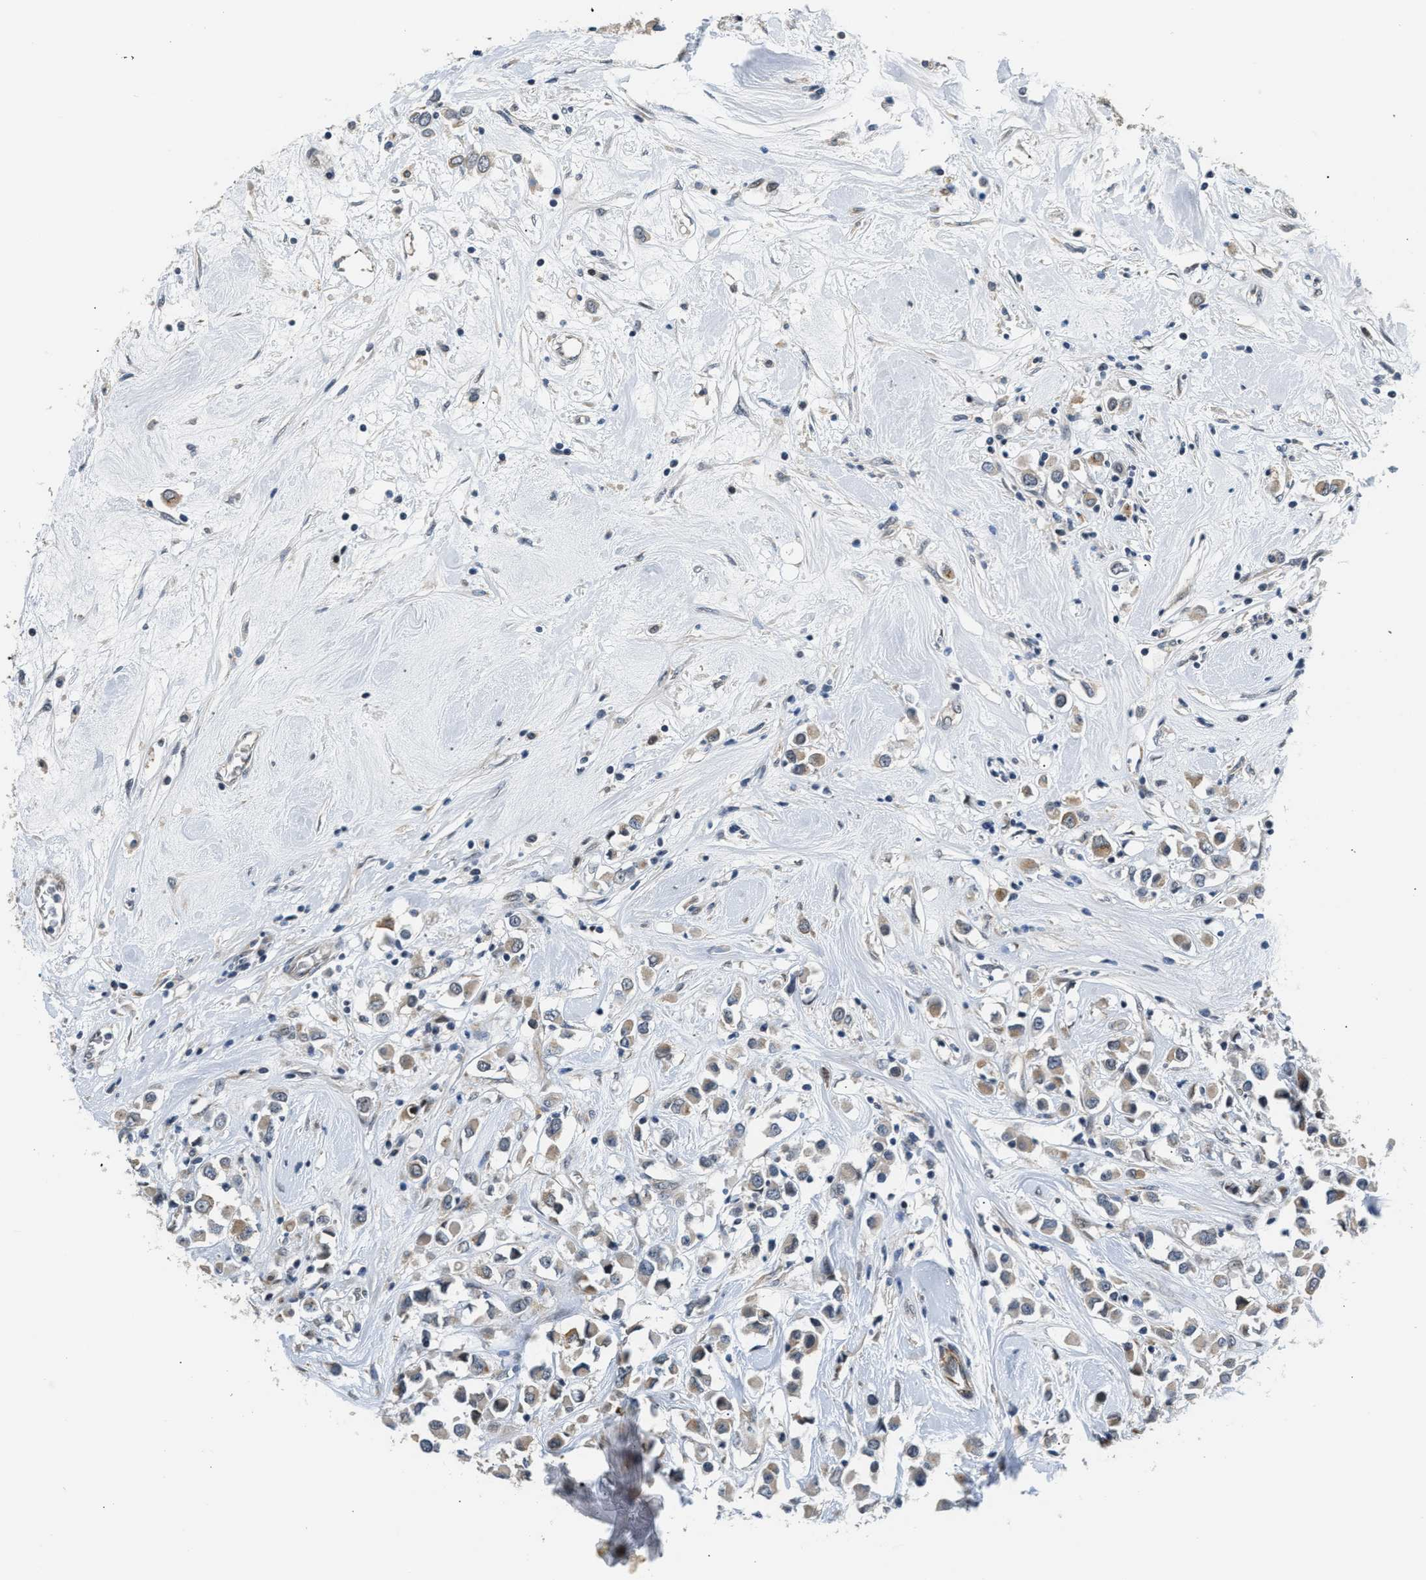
{"staining": {"intensity": "moderate", "quantity": "25%-75%", "location": "cytoplasmic/membranous"}, "tissue": "breast cancer", "cell_type": "Tumor cells", "image_type": "cancer", "snomed": [{"axis": "morphology", "description": "Duct carcinoma"}, {"axis": "topography", "description": "Breast"}], "caption": "Human breast cancer (invasive ductal carcinoma) stained with a brown dye shows moderate cytoplasmic/membranous positive expression in approximately 25%-75% of tumor cells.", "gene": "PPM1H", "patient": {"sex": "female", "age": 61}}